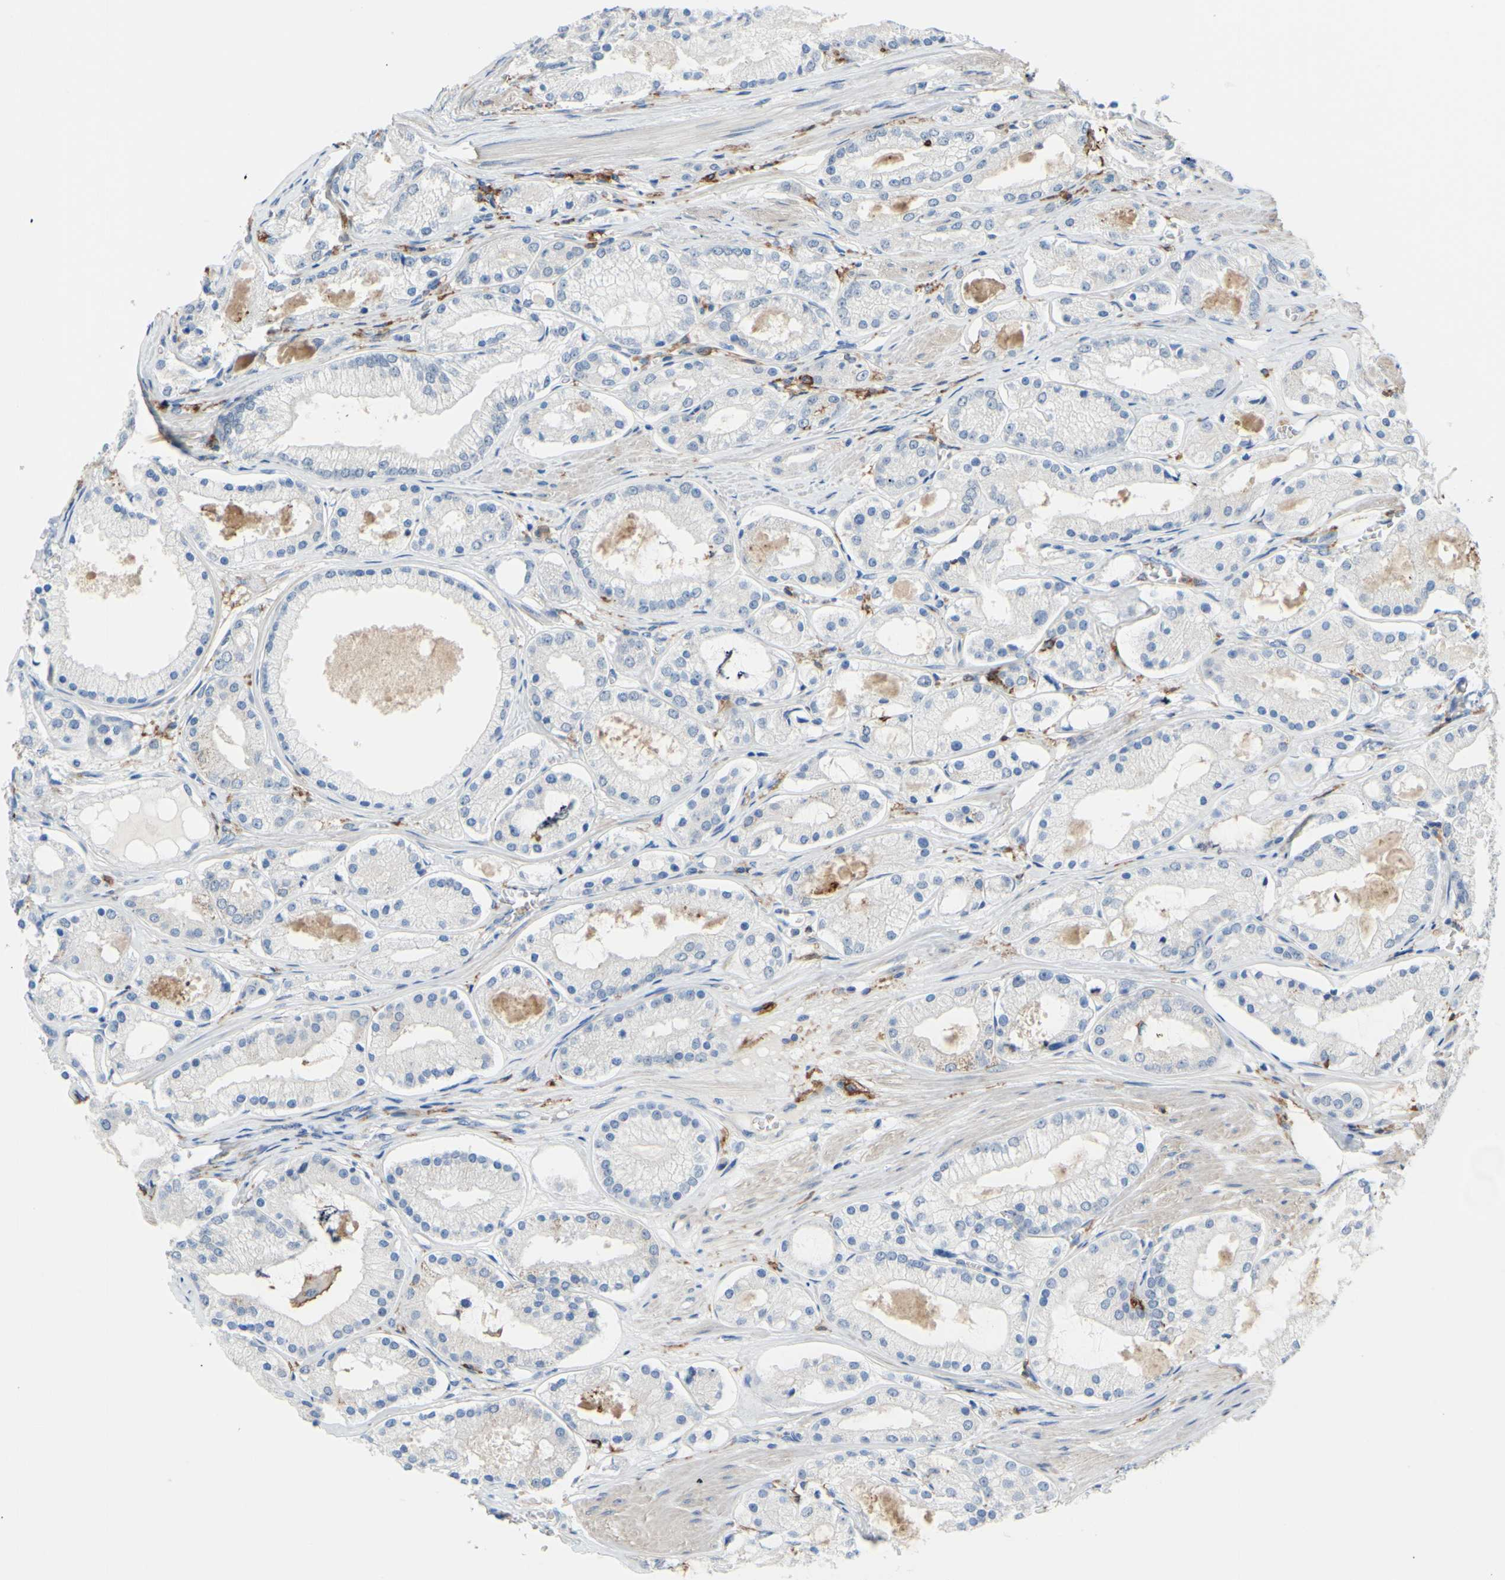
{"staining": {"intensity": "negative", "quantity": "none", "location": "none"}, "tissue": "prostate cancer", "cell_type": "Tumor cells", "image_type": "cancer", "snomed": [{"axis": "morphology", "description": "Adenocarcinoma, High grade"}, {"axis": "topography", "description": "Prostate"}], "caption": "Immunohistochemistry of prostate cancer (adenocarcinoma (high-grade)) displays no positivity in tumor cells.", "gene": "FCGR2A", "patient": {"sex": "male", "age": 66}}